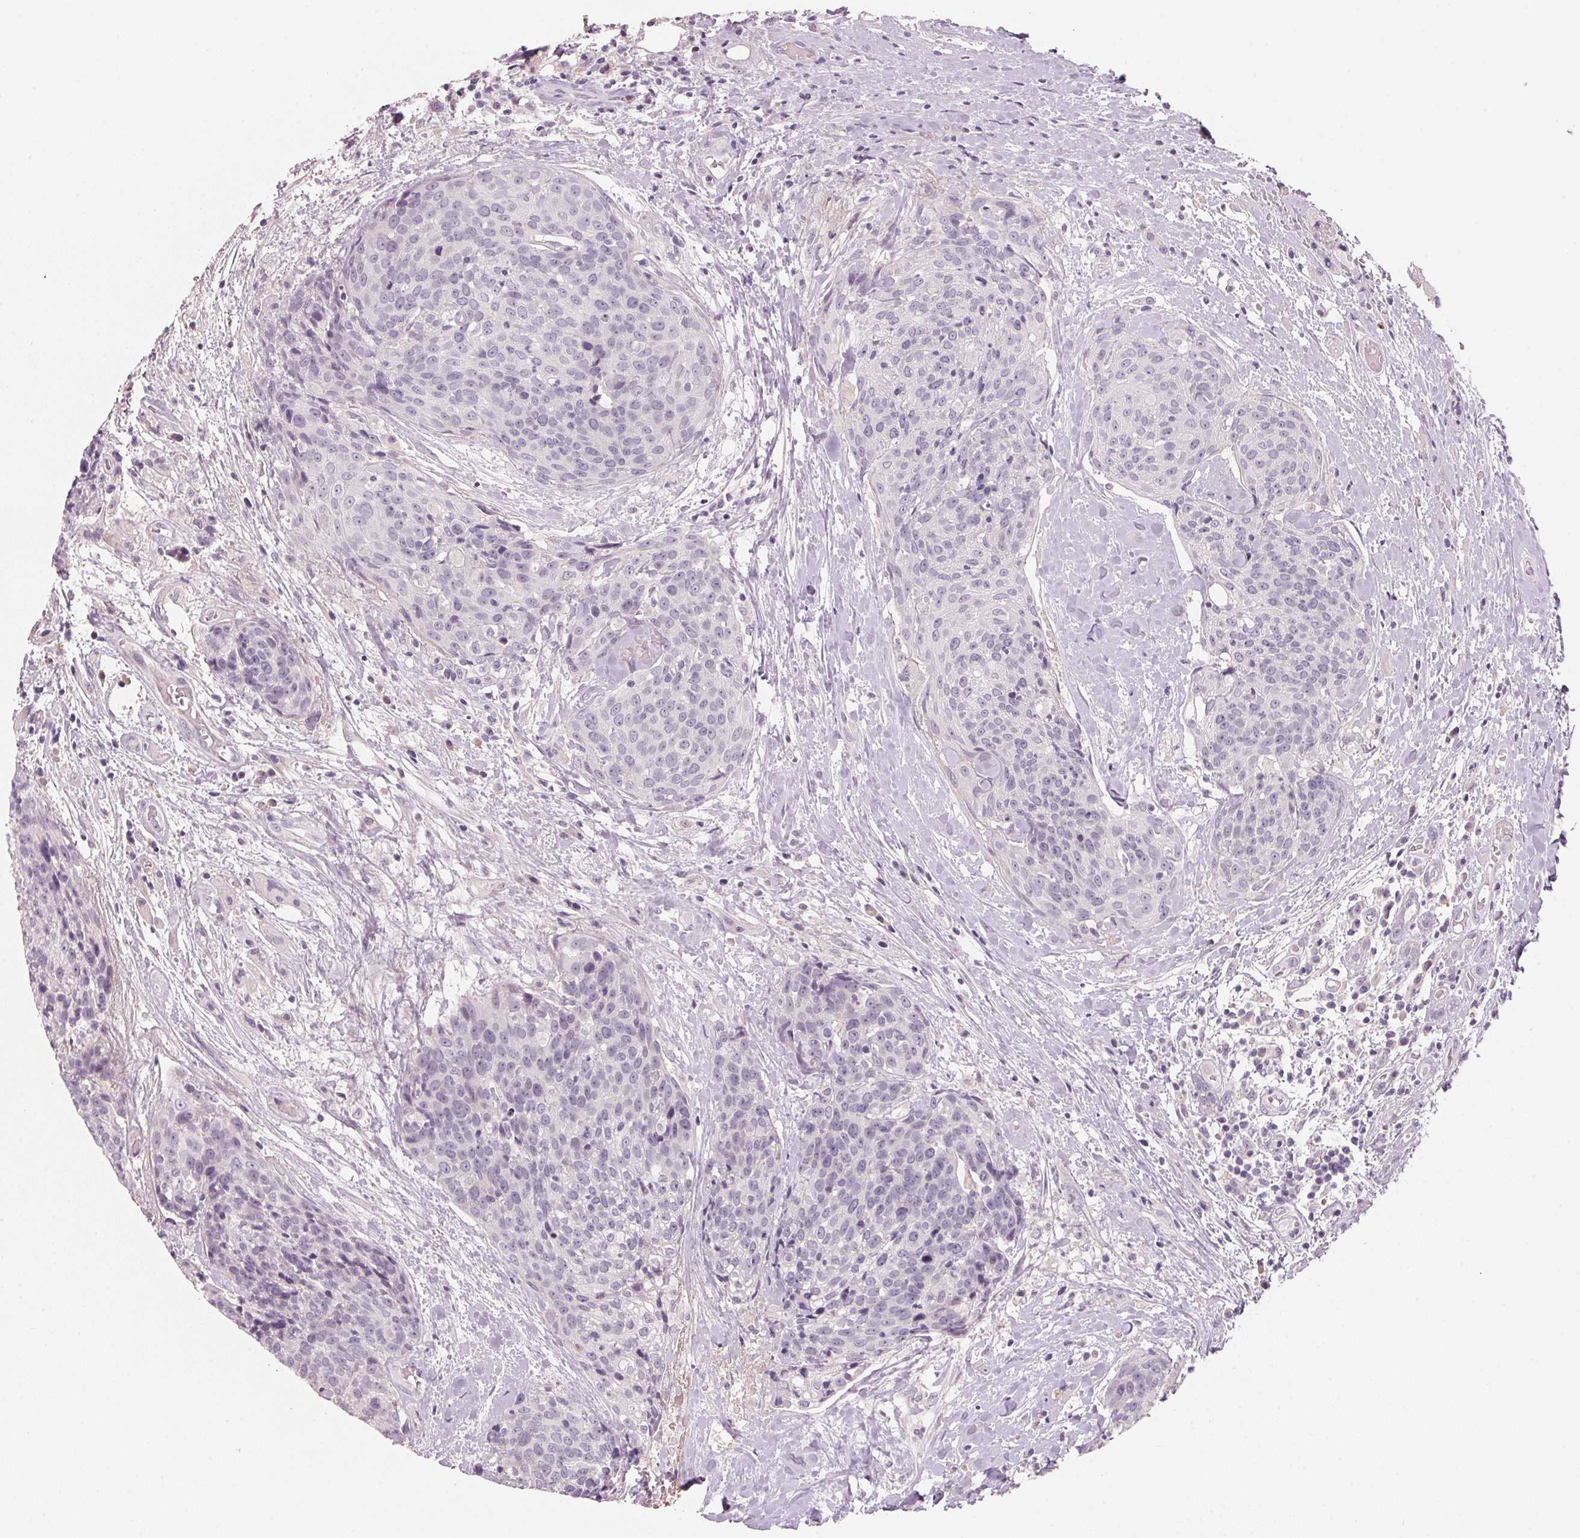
{"staining": {"intensity": "negative", "quantity": "none", "location": "none"}, "tissue": "head and neck cancer", "cell_type": "Tumor cells", "image_type": "cancer", "snomed": [{"axis": "morphology", "description": "Squamous cell carcinoma, NOS"}, {"axis": "topography", "description": "Oral tissue"}, {"axis": "topography", "description": "Head-Neck"}], "caption": "DAB (3,3'-diaminobenzidine) immunohistochemical staining of head and neck squamous cell carcinoma displays no significant positivity in tumor cells.", "gene": "ADAM20", "patient": {"sex": "male", "age": 64}}